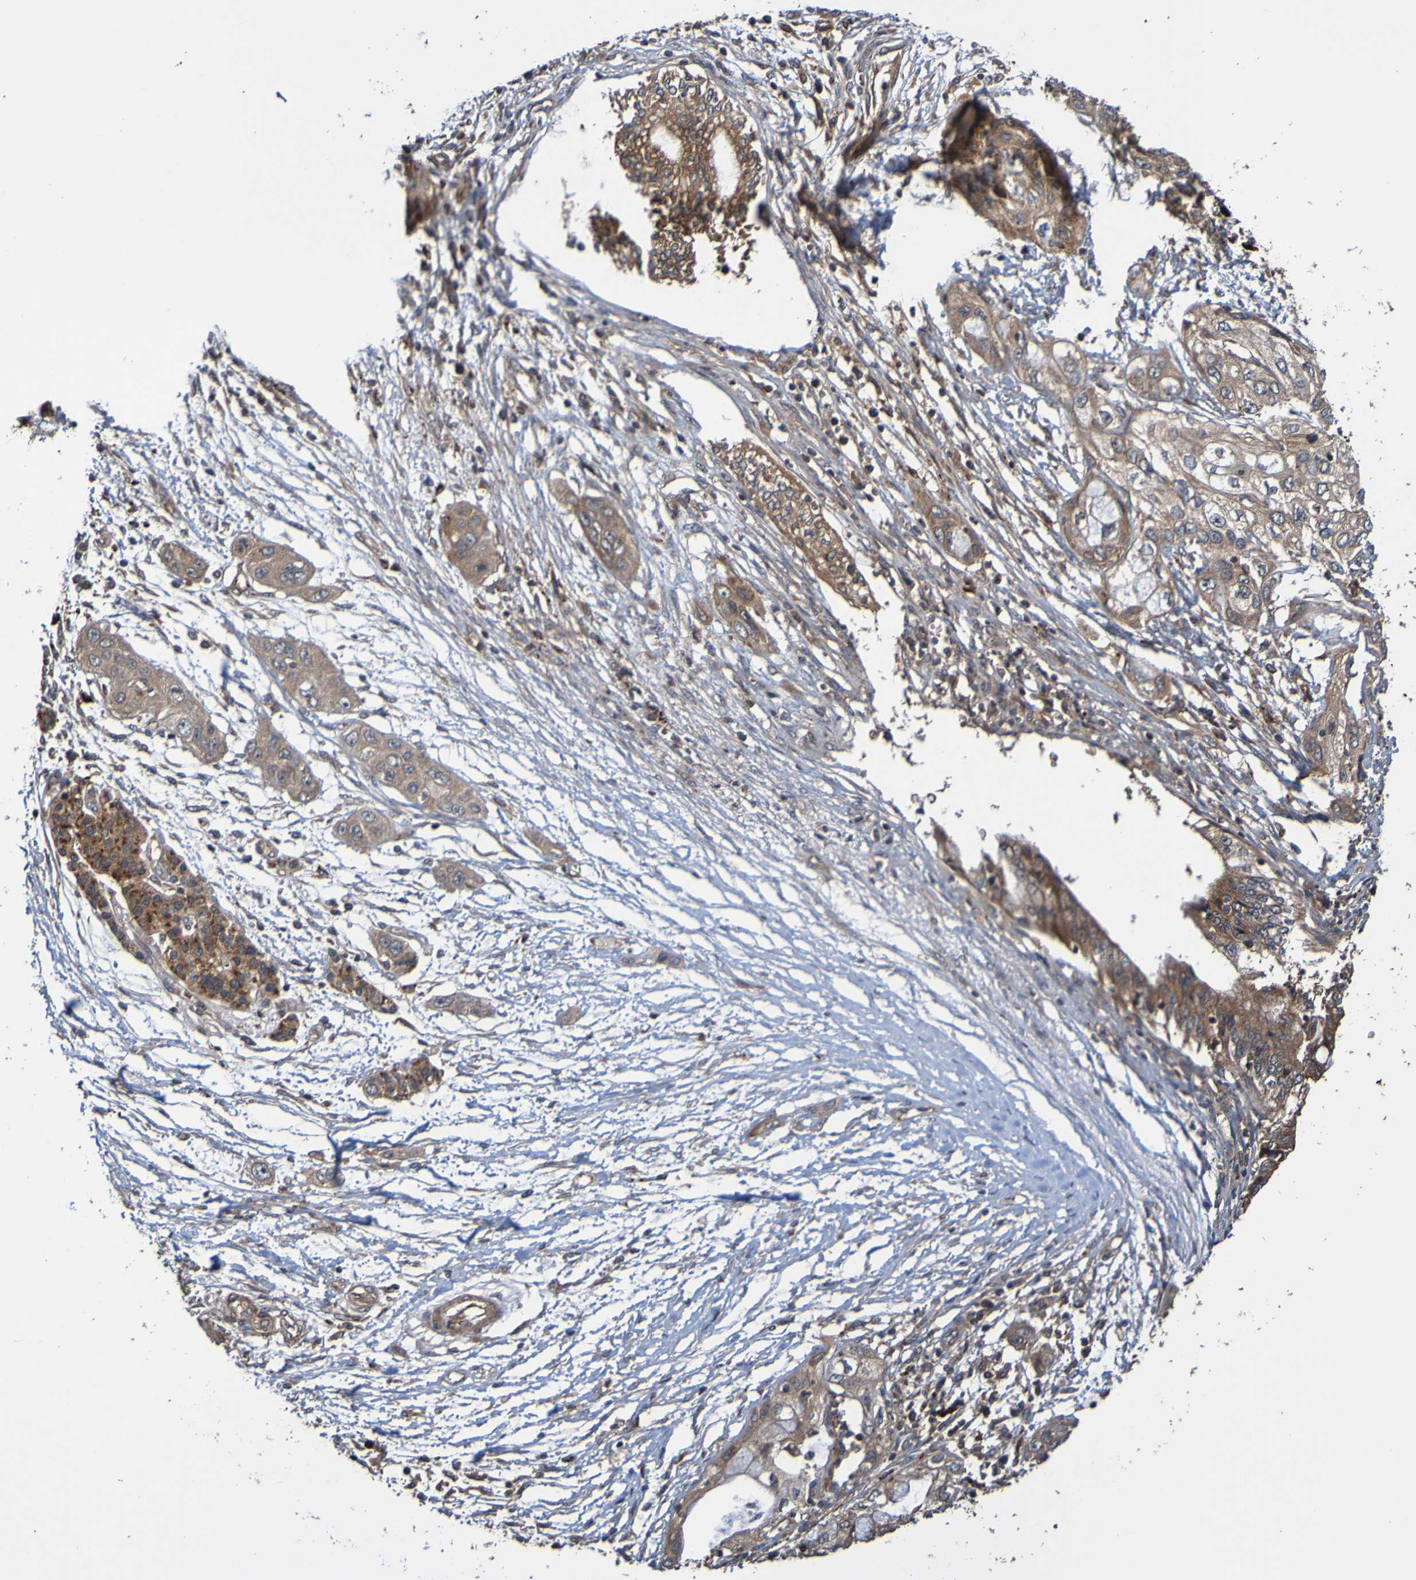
{"staining": {"intensity": "moderate", "quantity": ">75%", "location": "cytoplasmic/membranous"}, "tissue": "pancreatic cancer", "cell_type": "Tumor cells", "image_type": "cancer", "snomed": [{"axis": "morphology", "description": "Adenocarcinoma, NOS"}, {"axis": "topography", "description": "Pancreas"}], "caption": "Immunohistochemistry staining of adenocarcinoma (pancreatic), which shows medium levels of moderate cytoplasmic/membranous positivity in approximately >75% of tumor cells indicating moderate cytoplasmic/membranous protein expression. The staining was performed using DAB (brown) for protein detection and nuclei were counterstained in hematoxylin (blue).", "gene": "UCN", "patient": {"sex": "female", "age": 70}}